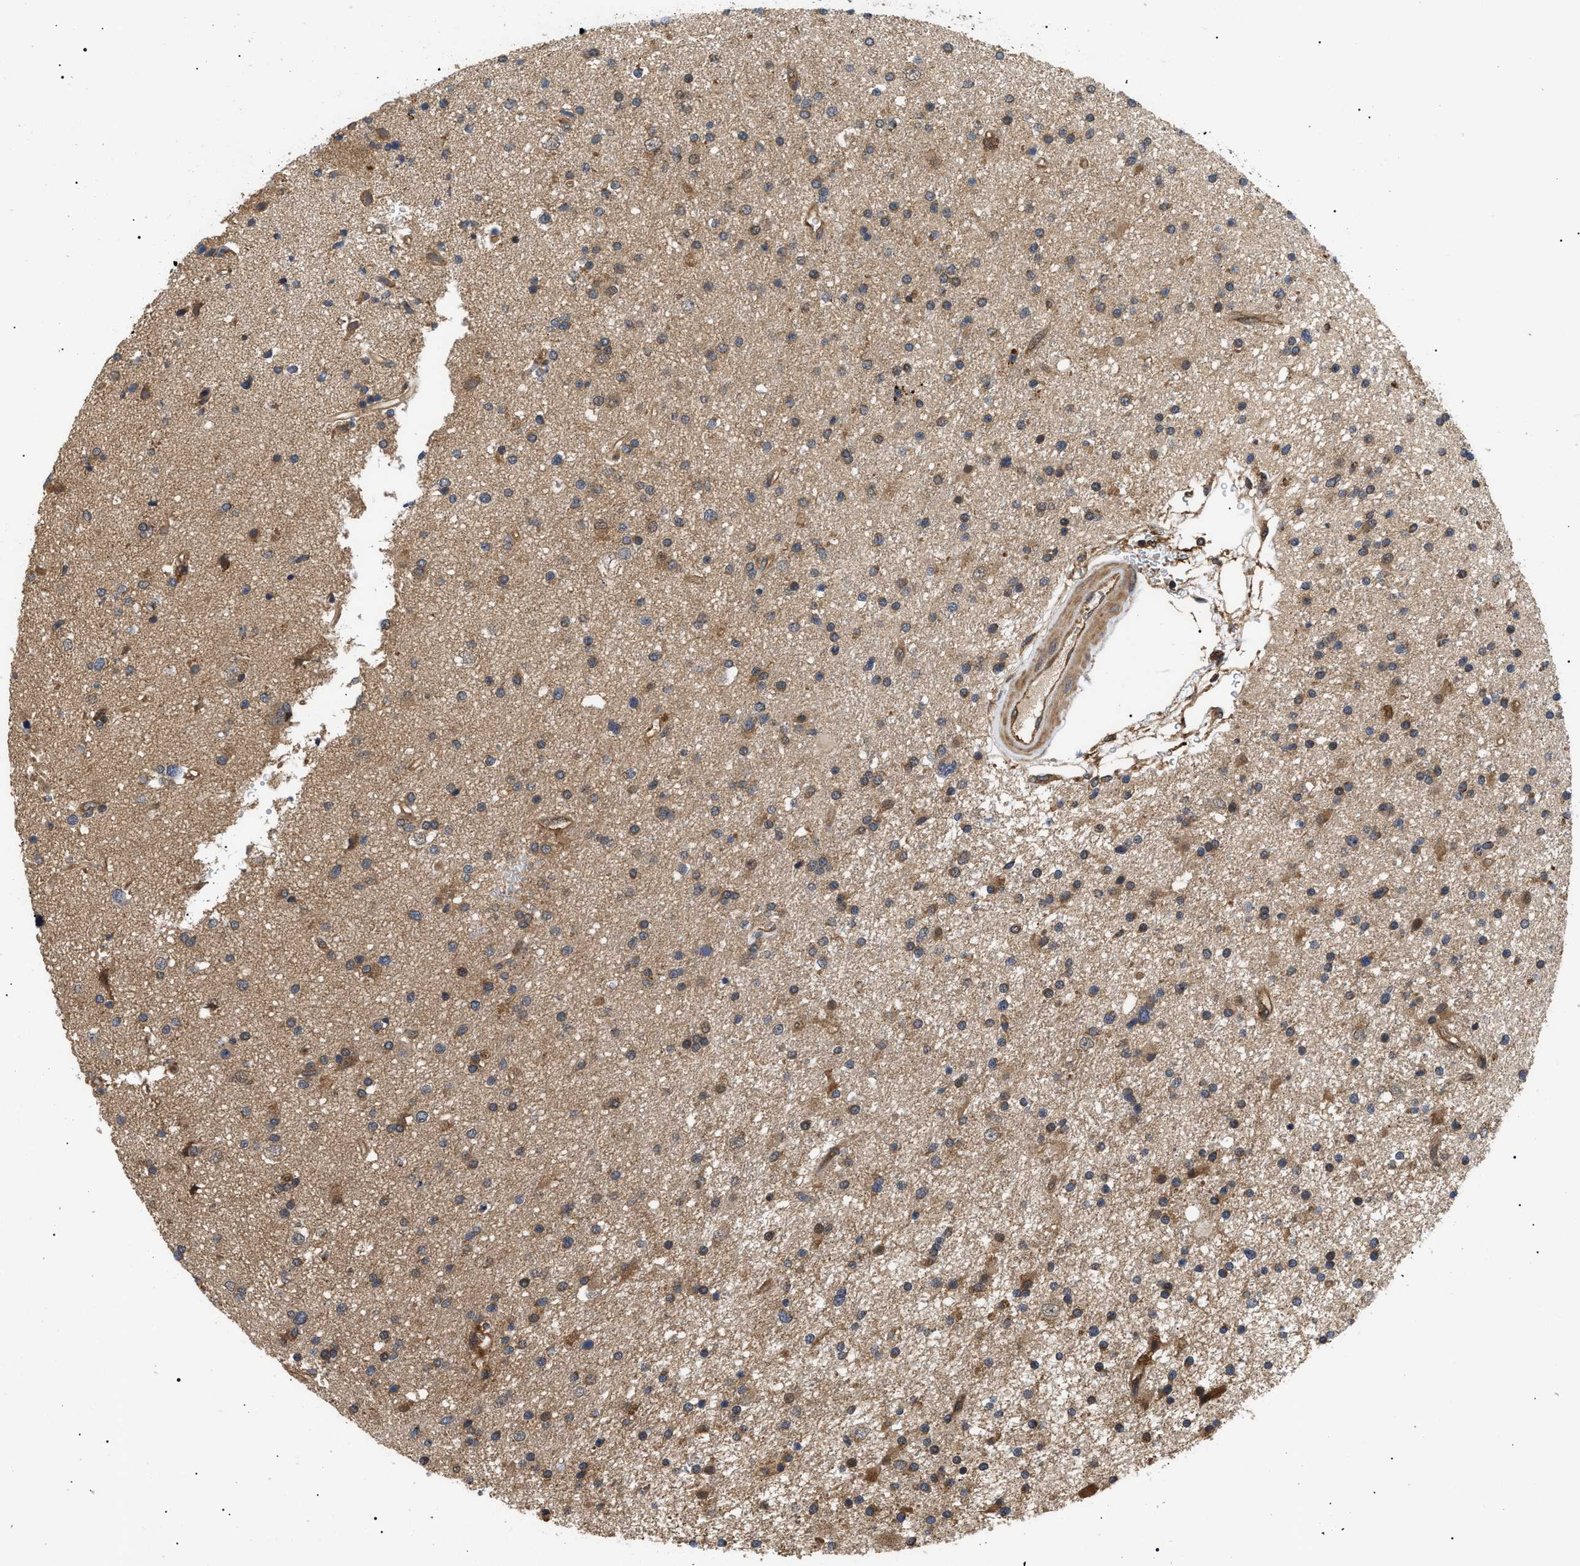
{"staining": {"intensity": "moderate", "quantity": "25%-75%", "location": "cytoplasmic/membranous,nuclear"}, "tissue": "glioma", "cell_type": "Tumor cells", "image_type": "cancer", "snomed": [{"axis": "morphology", "description": "Glioma, malignant, High grade"}, {"axis": "topography", "description": "Brain"}], "caption": "This histopathology image demonstrates high-grade glioma (malignant) stained with immunohistochemistry (IHC) to label a protein in brown. The cytoplasmic/membranous and nuclear of tumor cells show moderate positivity for the protein. Nuclei are counter-stained blue.", "gene": "ASTL", "patient": {"sex": "male", "age": 33}}